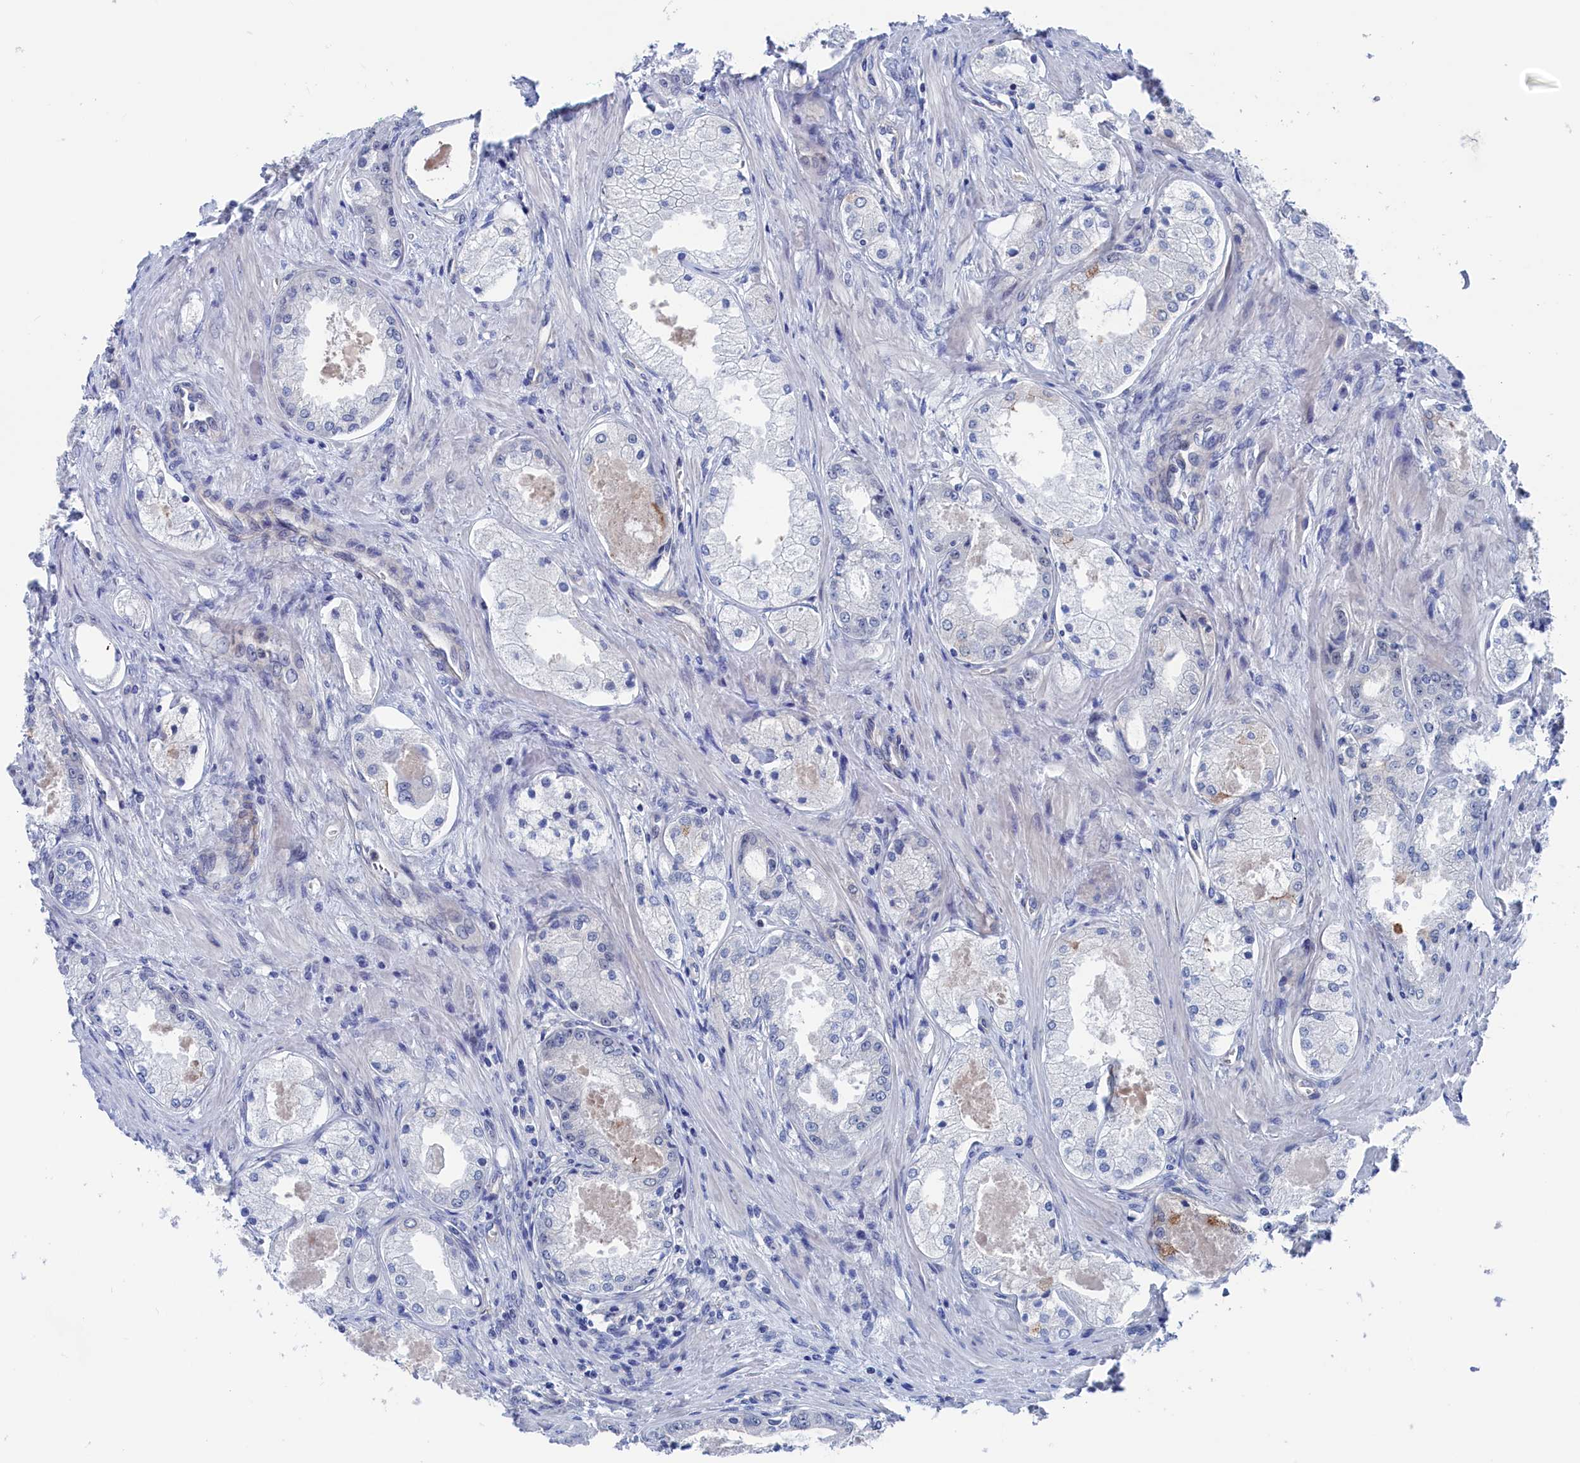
{"staining": {"intensity": "negative", "quantity": "none", "location": "none"}, "tissue": "prostate cancer", "cell_type": "Tumor cells", "image_type": "cancer", "snomed": [{"axis": "morphology", "description": "Adenocarcinoma, Low grade"}, {"axis": "topography", "description": "Prostate"}], "caption": "Low-grade adenocarcinoma (prostate) was stained to show a protein in brown. There is no significant staining in tumor cells.", "gene": "MARCHF3", "patient": {"sex": "male", "age": 68}}